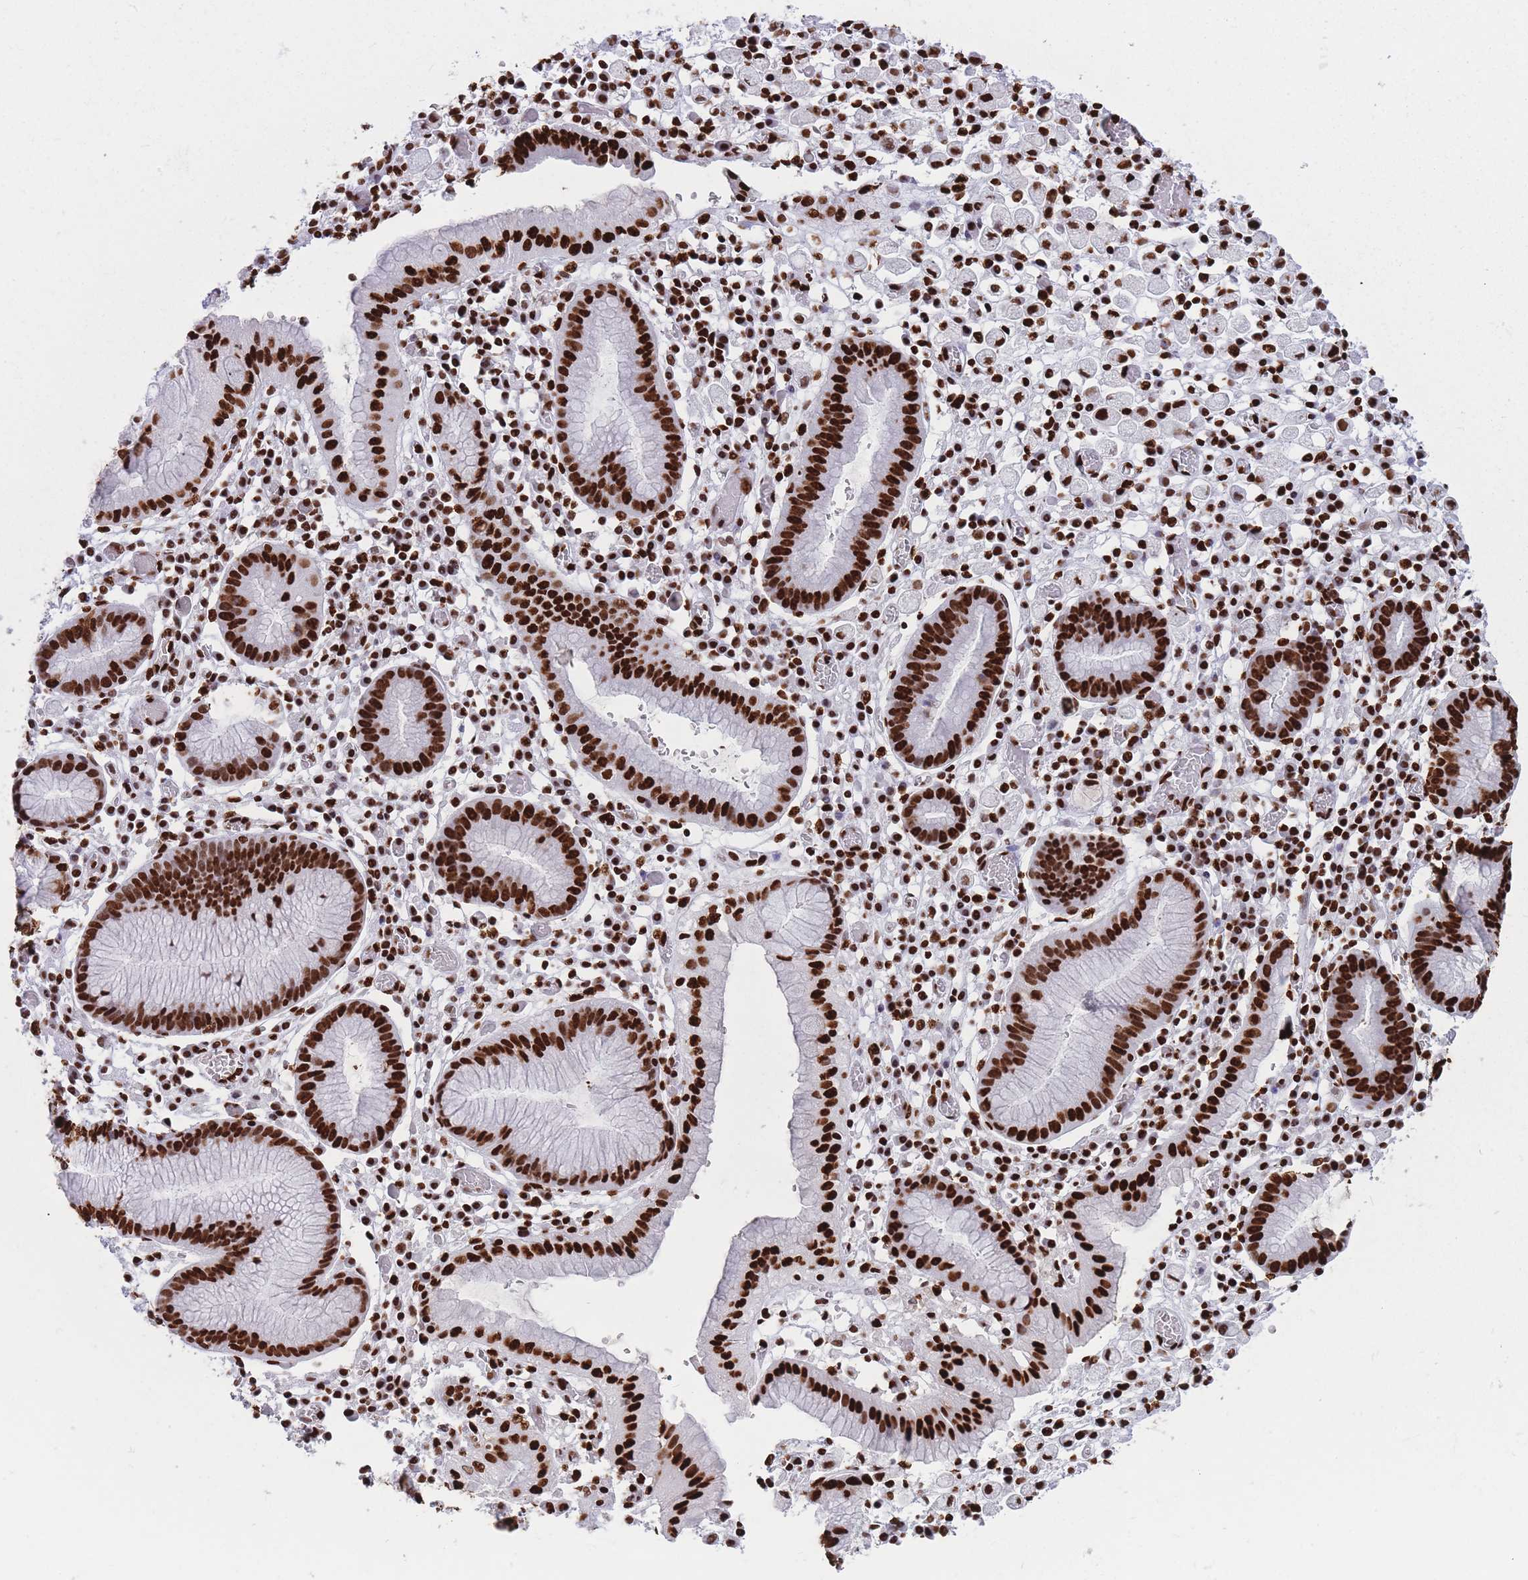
{"staining": {"intensity": "strong", "quantity": ">75%", "location": "nuclear"}, "tissue": "stomach cancer", "cell_type": "Tumor cells", "image_type": "cancer", "snomed": [{"axis": "morphology", "description": "Adenocarcinoma, NOS"}, {"axis": "topography", "description": "Stomach"}], "caption": "Immunohistochemical staining of stomach adenocarcinoma reveals high levels of strong nuclear protein staining in about >75% of tumor cells.", "gene": "HNRNPUL1", "patient": {"sex": "male", "age": 77}}